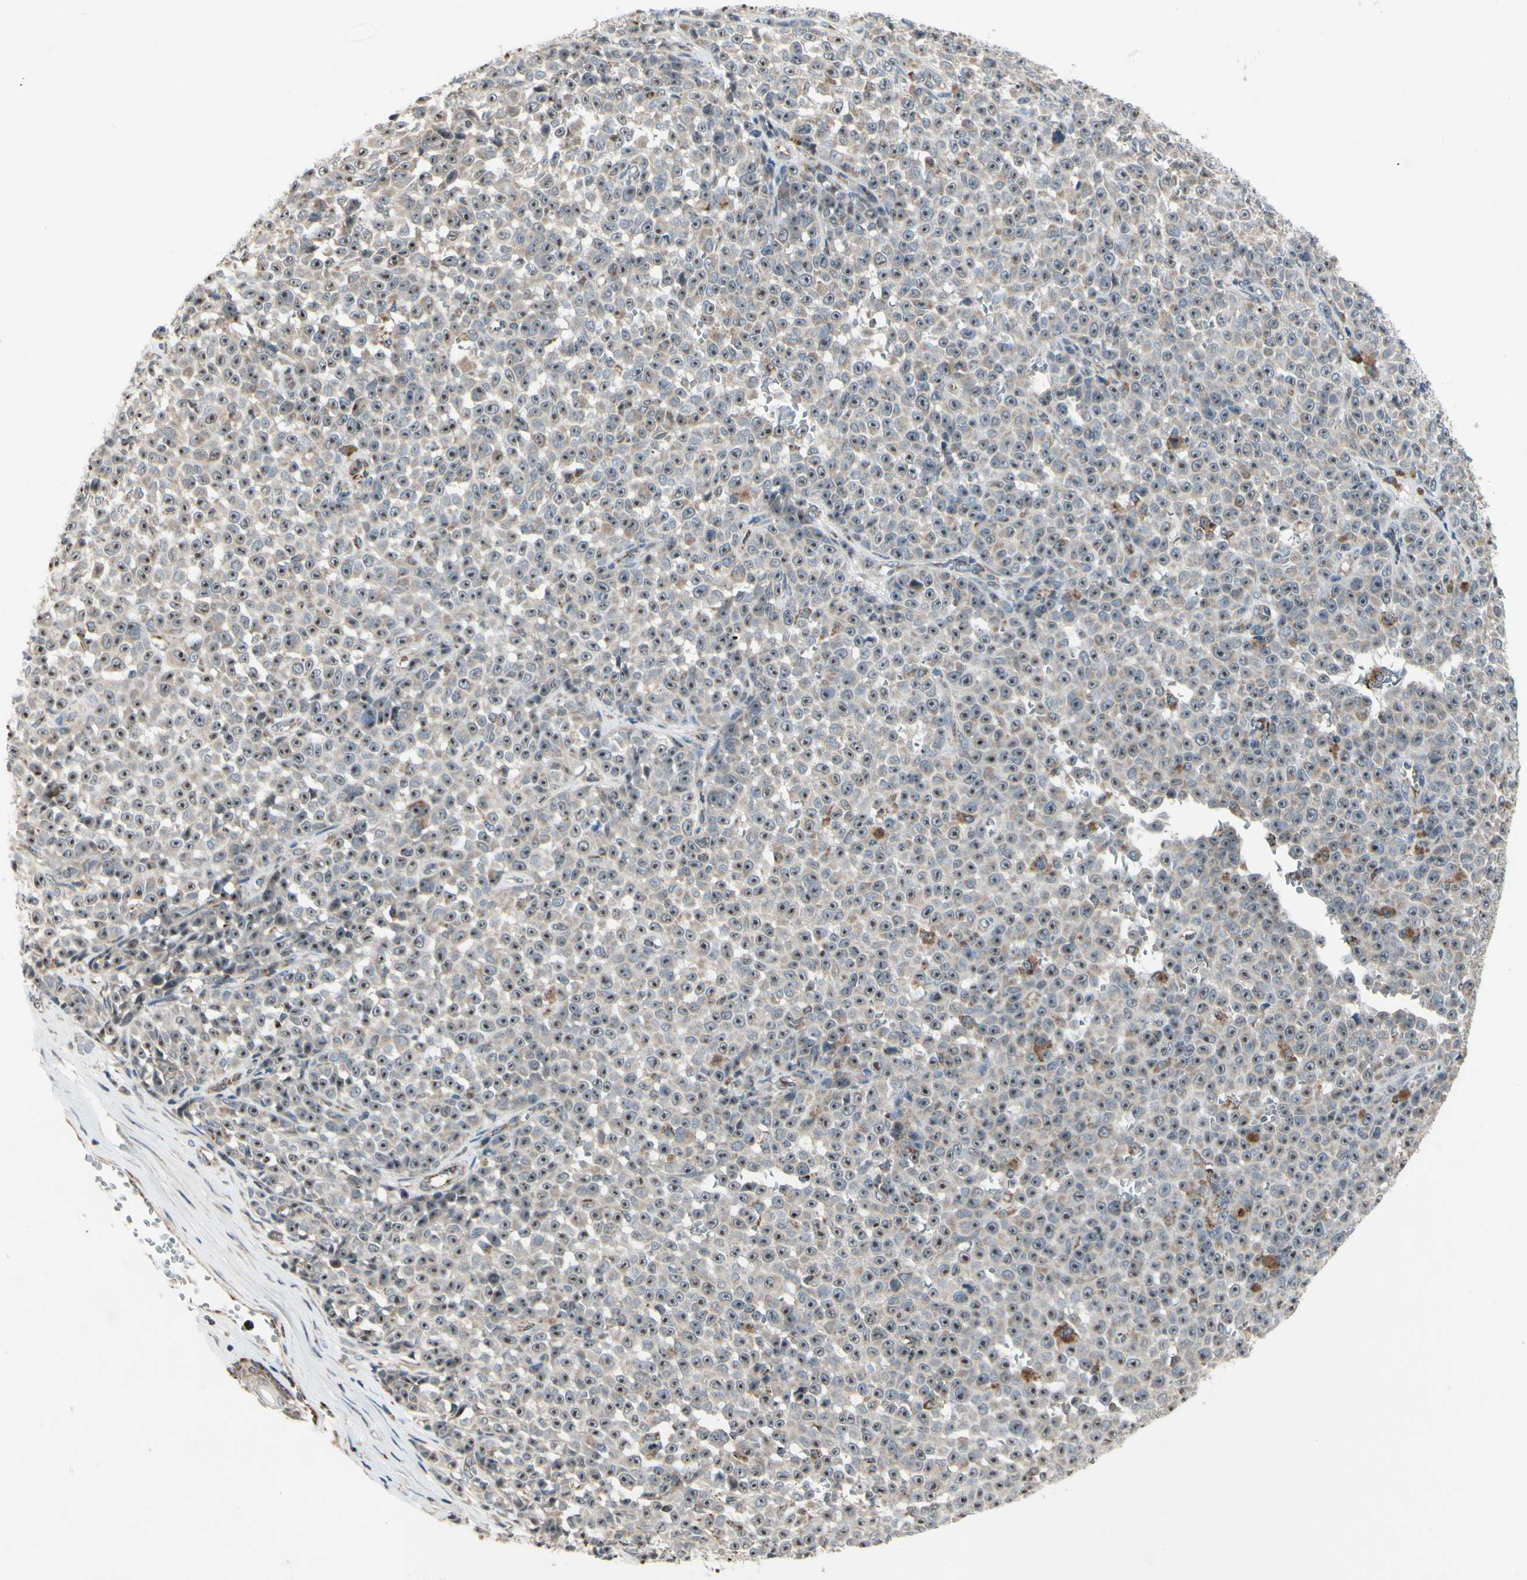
{"staining": {"intensity": "weak", "quantity": ">75%", "location": "cytoplasmic/membranous"}, "tissue": "melanoma", "cell_type": "Tumor cells", "image_type": "cancer", "snomed": [{"axis": "morphology", "description": "Malignant melanoma, NOS"}, {"axis": "topography", "description": "Skin"}], "caption": "This photomicrograph demonstrates IHC staining of malignant melanoma, with low weak cytoplasmic/membranous positivity in approximately >75% of tumor cells.", "gene": "CPT1A", "patient": {"sex": "female", "age": 82}}